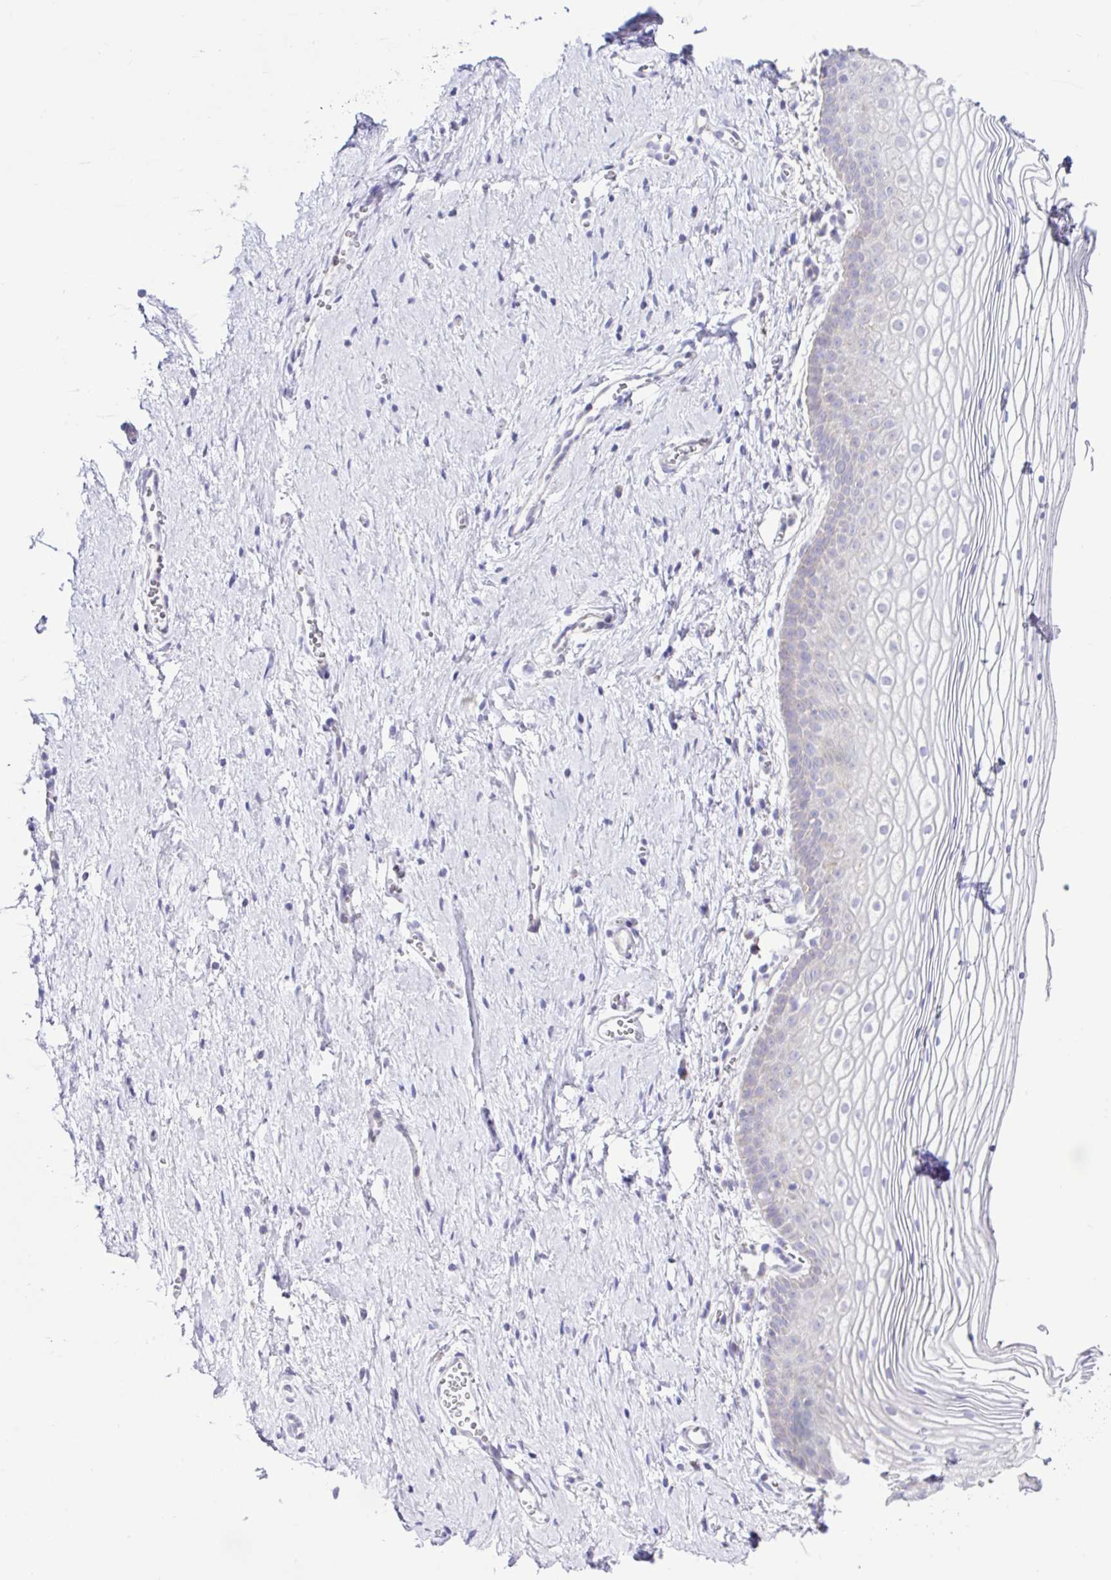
{"staining": {"intensity": "moderate", "quantity": "<25%", "location": "cytoplasmic/membranous"}, "tissue": "vagina", "cell_type": "Squamous epithelial cells", "image_type": "normal", "snomed": [{"axis": "morphology", "description": "Normal tissue, NOS"}, {"axis": "topography", "description": "Vagina"}], "caption": "There is low levels of moderate cytoplasmic/membranous staining in squamous epithelial cells of unremarkable vagina, as demonstrated by immunohistochemical staining (brown color).", "gene": "NDUFS2", "patient": {"sex": "female", "age": 56}}